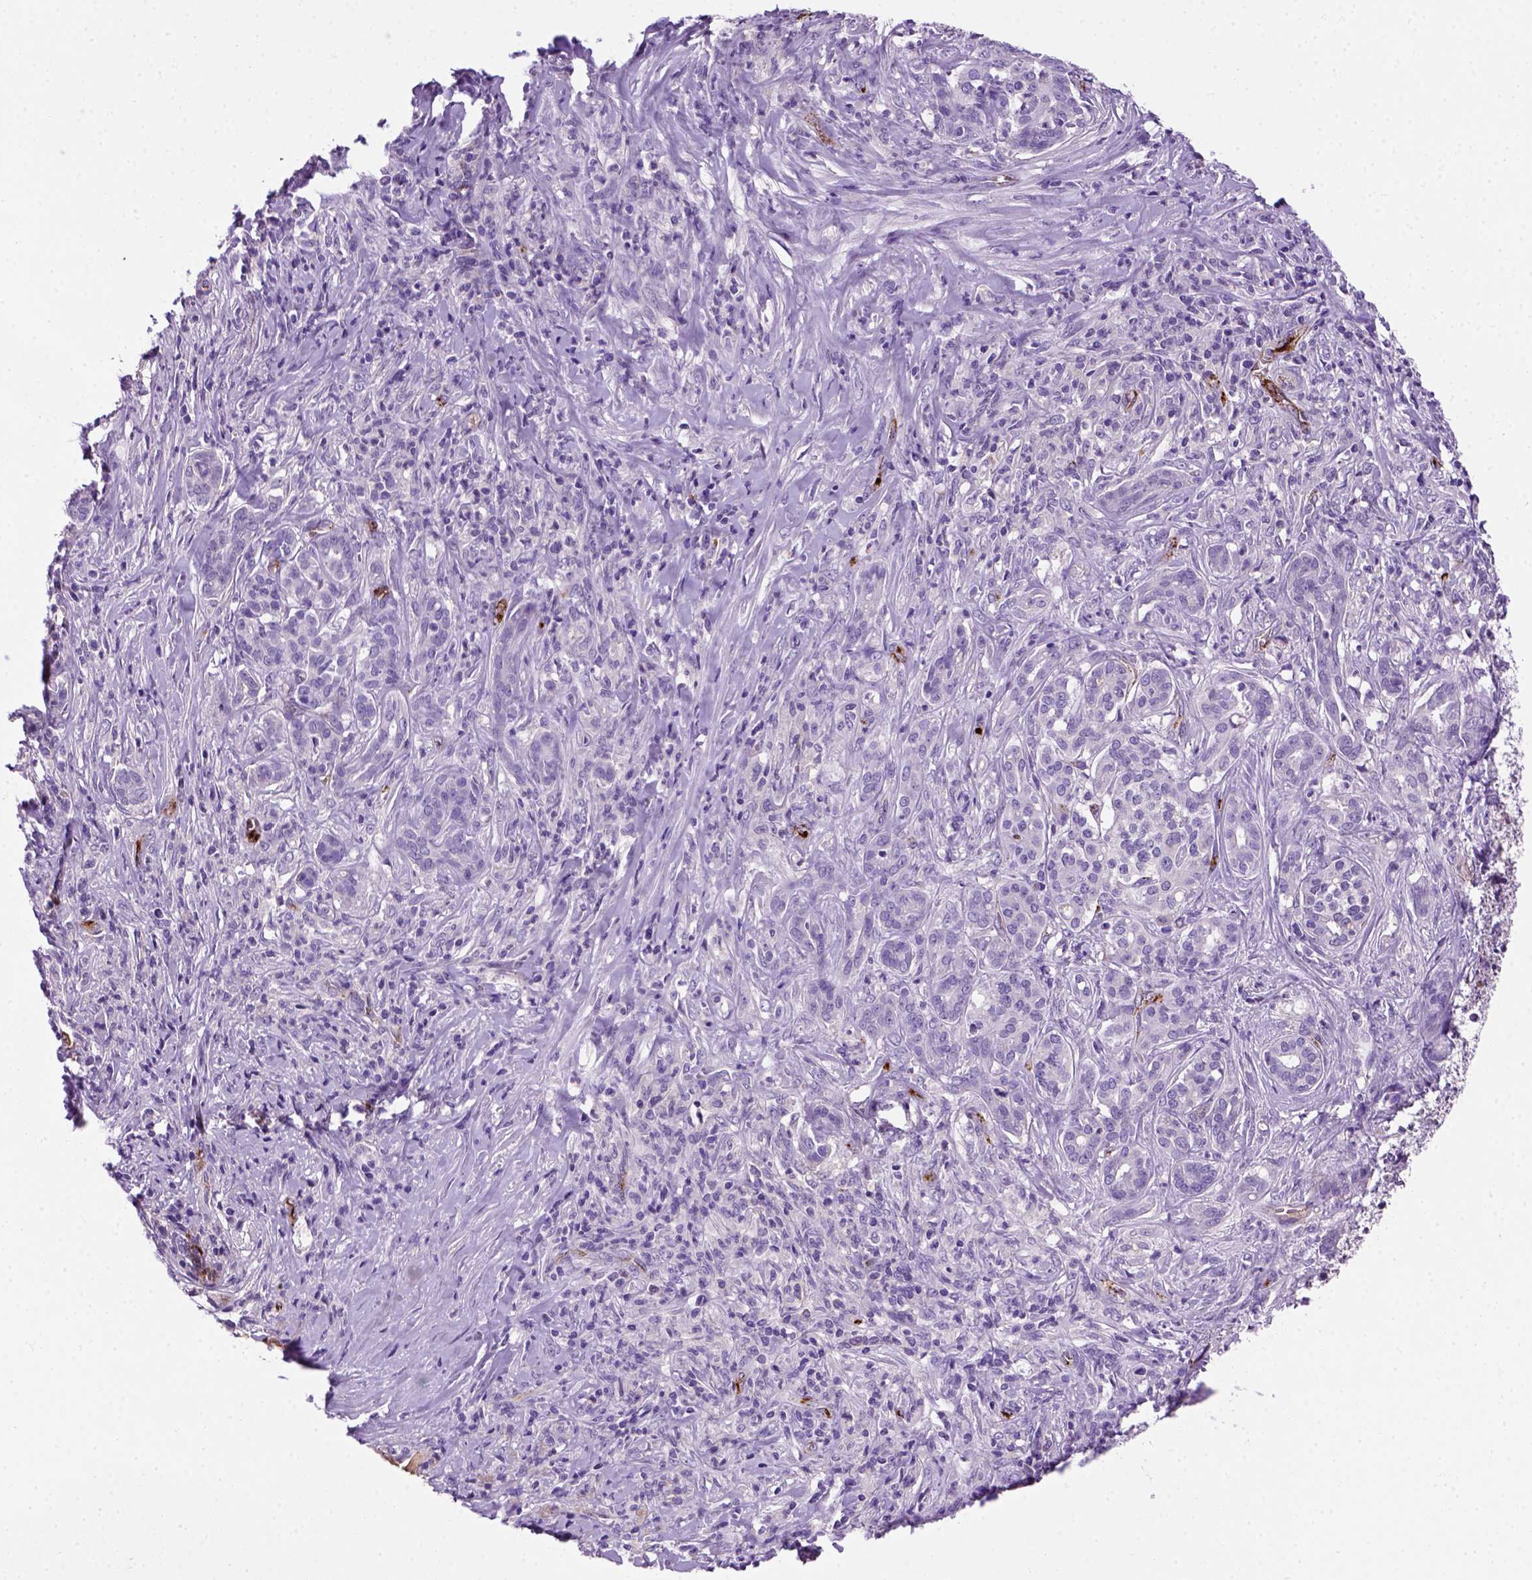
{"staining": {"intensity": "negative", "quantity": "none", "location": "none"}, "tissue": "pancreatic cancer", "cell_type": "Tumor cells", "image_type": "cancer", "snomed": [{"axis": "morphology", "description": "Normal tissue, NOS"}, {"axis": "morphology", "description": "Inflammation, NOS"}, {"axis": "morphology", "description": "Adenocarcinoma, NOS"}, {"axis": "topography", "description": "Pancreas"}], "caption": "Immunohistochemistry micrograph of human pancreatic adenocarcinoma stained for a protein (brown), which shows no staining in tumor cells.", "gene": "VWF", "patient": {"sex": "male", "age": 57}}